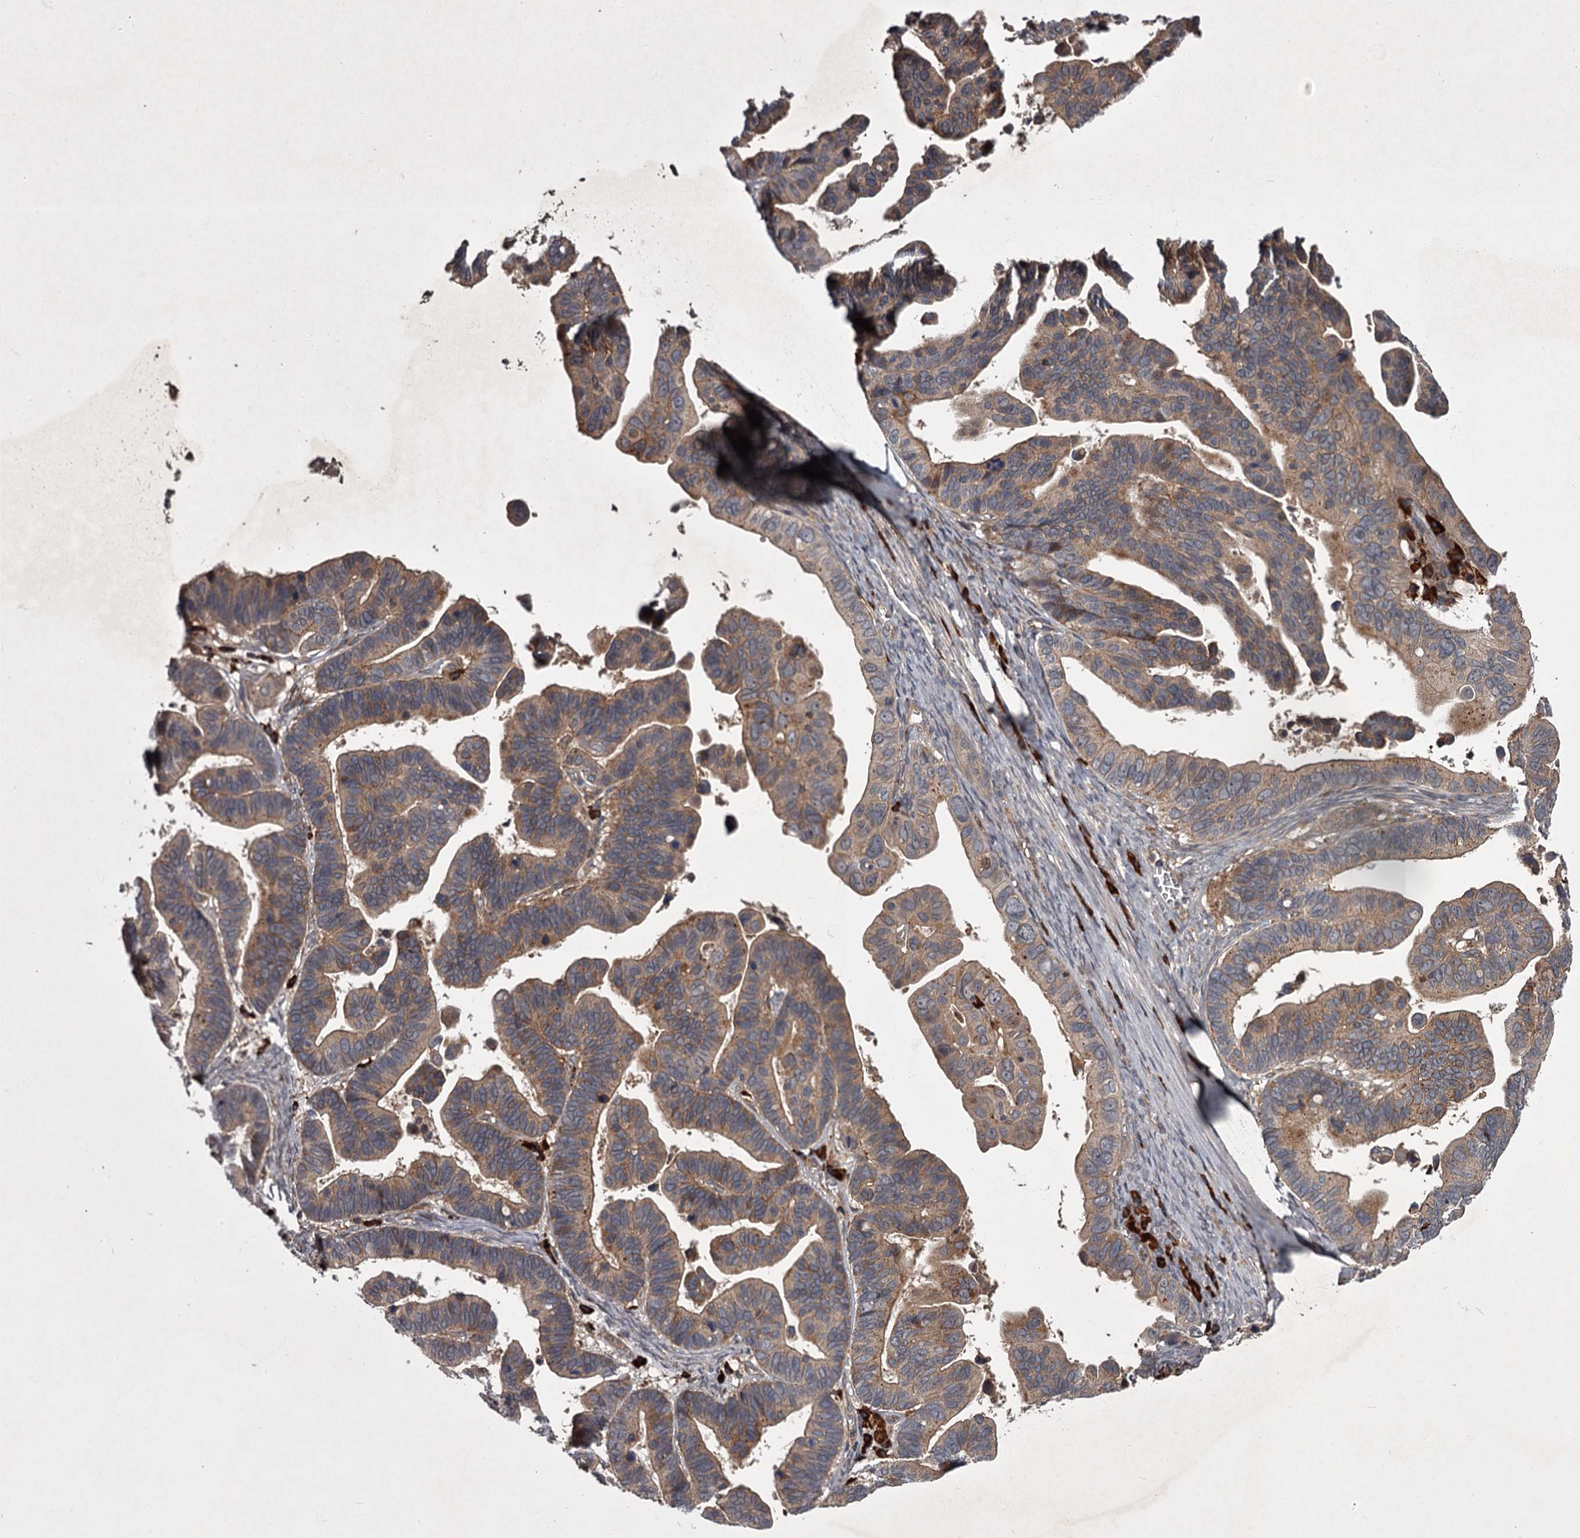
{"staining": {"intensity": "moderate", "quantity": ">75%", "location": "cytoplasmic/membranous"}, "tissue": "ovarian cancer", "cell_type": "Tumor cells", "image_type": "cancer", "snomed": [{"axis": "morphology", "description": "Cystadenocarcinoma, serous, NOS"}, {"axis": "topography", "description": "Ovary"}], "caption": "Immunohistochemical staining of ovarian serous cystadenocarcinoma reveals medium levels of moderate cytoplasmic/membranous protein positivity in about >75% of tumor cells. The protein is shown in brown color, while the nuclei are stained blue.", "gene": "UNC93B1", "patient": {"sex": "female", "age": 56}}